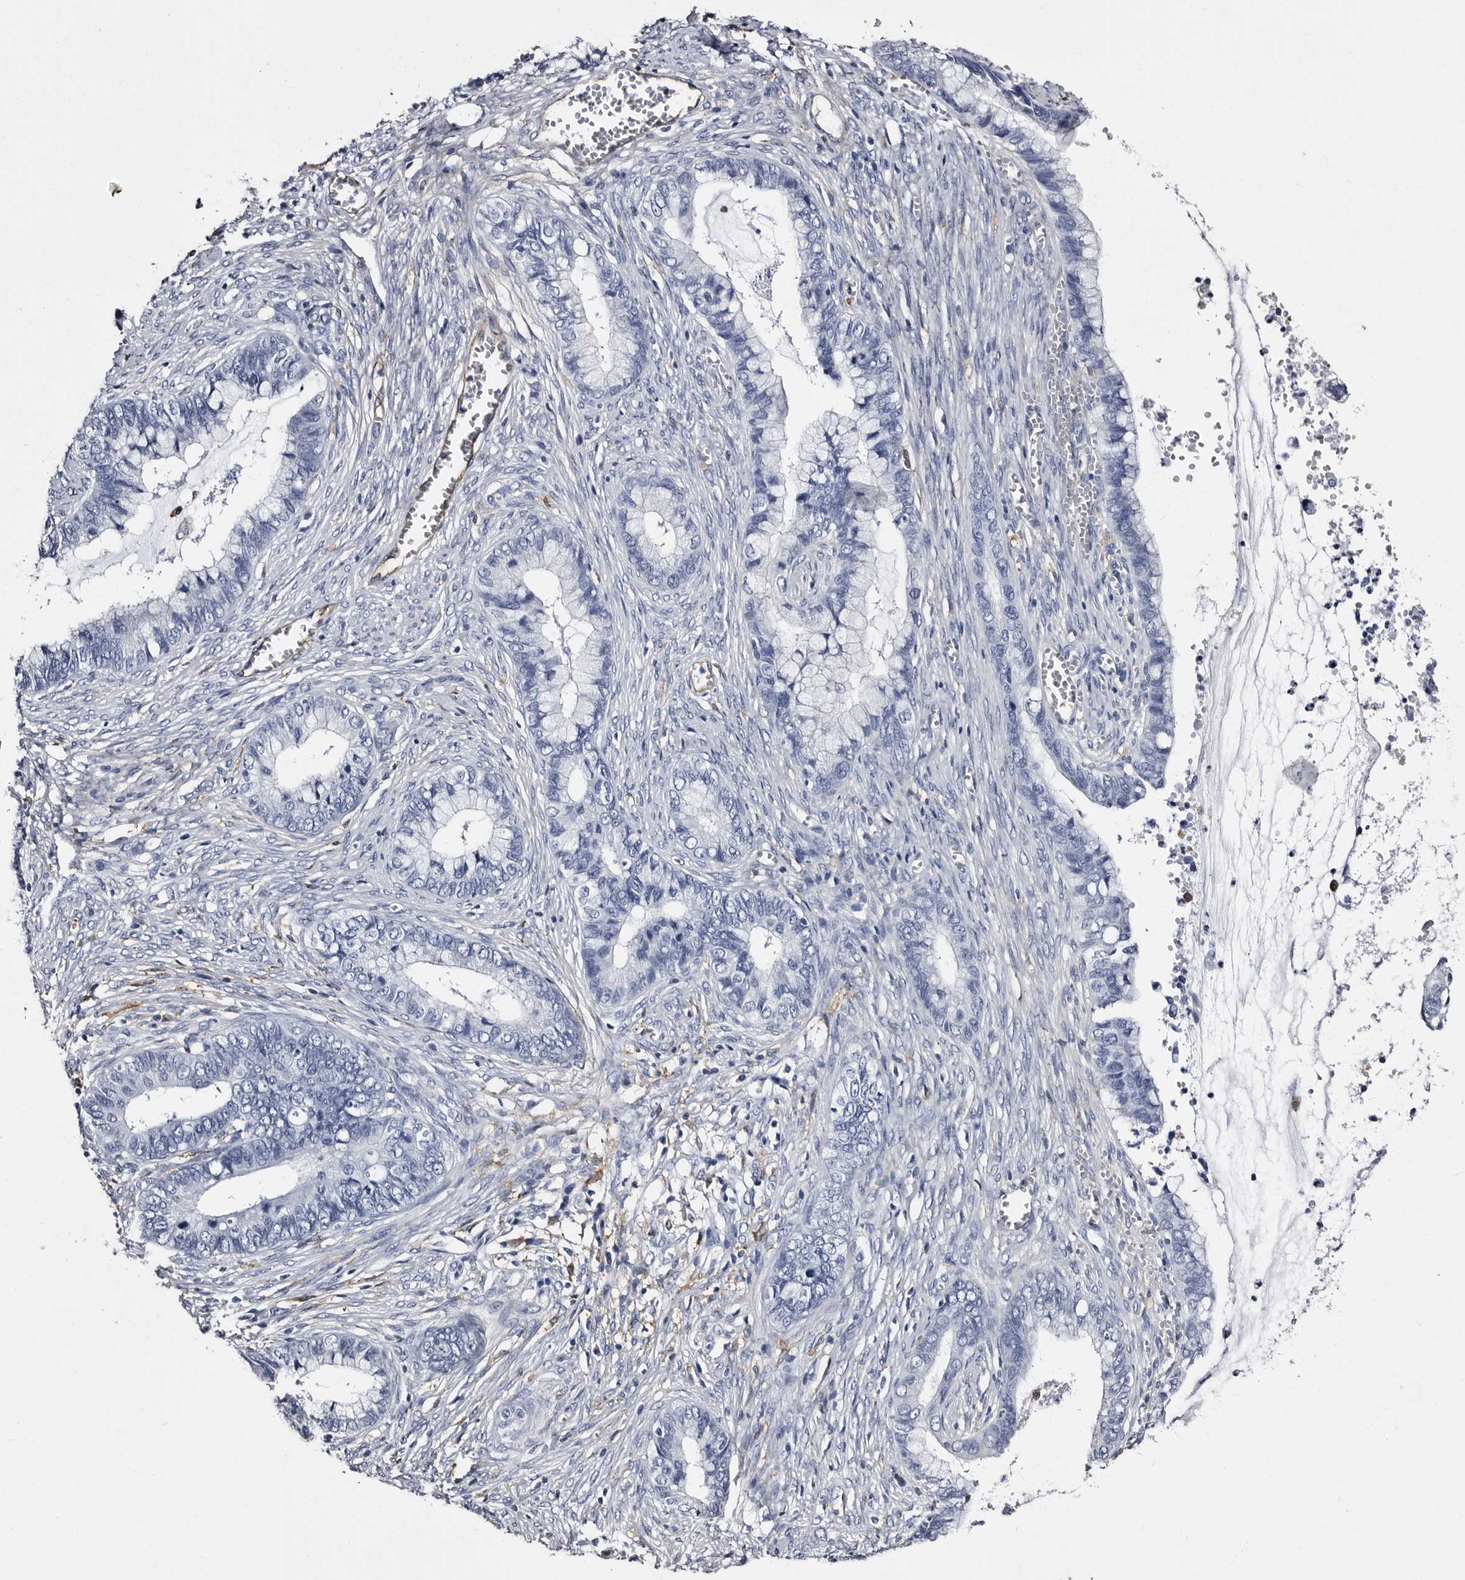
{"staining": {"intensity": "negative", "quantity": "none", "location": "none"}, "tissue": "cervical cancer", "cell_type": "Tumor cells", "image_type": "cancer", "snomed": [{"axis": "morphology", "description": "Adenocarcinoma, NOS"}, {"axis": "topography", "description": "Cervix"}], "caption": "Tumor cells are negative for brown protein staining in adenocarcinoma (cervical). (DAB (3,3'-diaminobenzidine) IHC, high magnification).", "gene": "EPB41L3", "patient": {"sex": "female", "age": 44}}